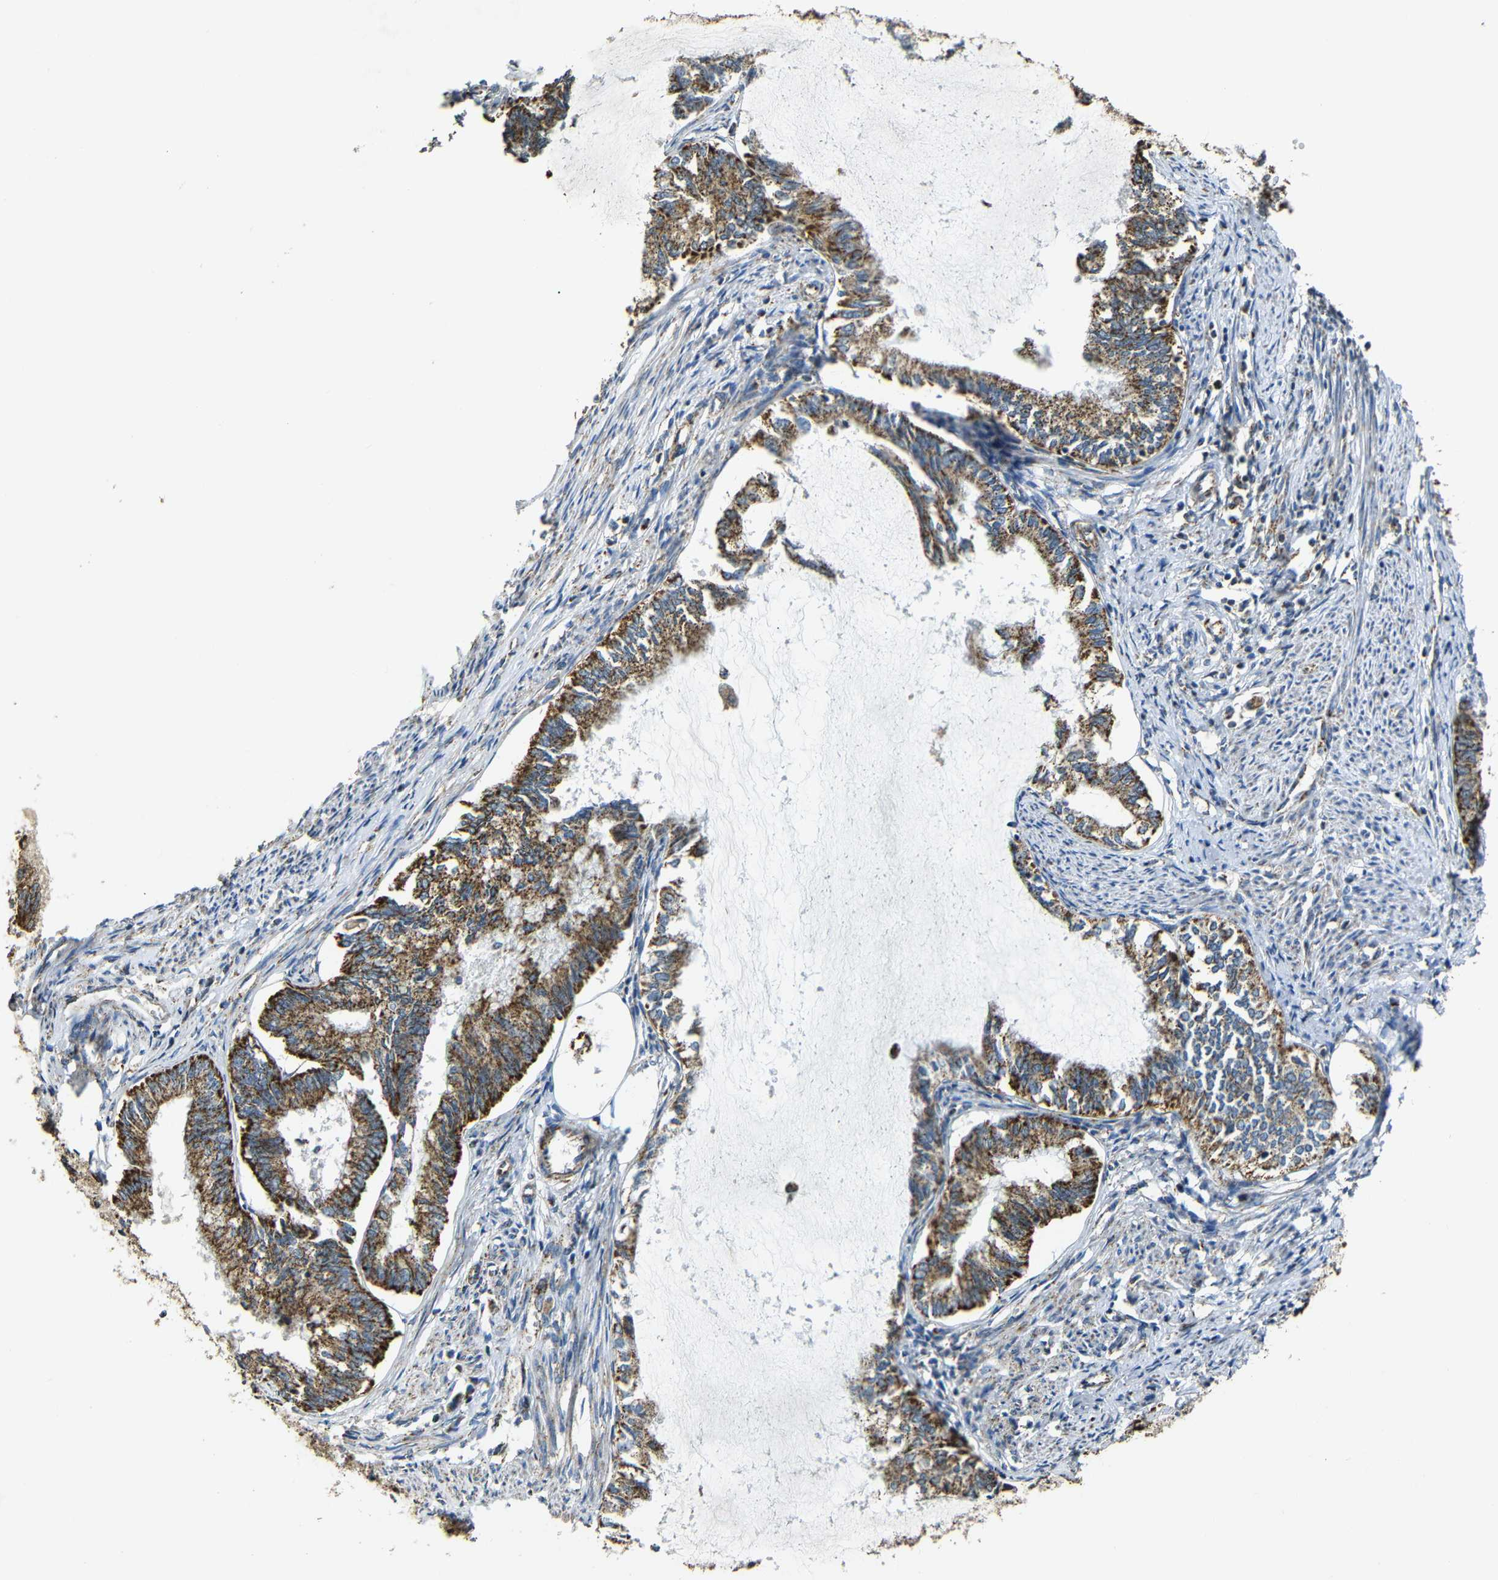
{"staining": {"intensity": "moderate", "quantity": ">75%", "location": "cytoplasmic/membranous"}, "tissue": "endometrial cancer", "cell_type": "Tumor cells", "image_type": "cancer", "snomed": [{"axis": "morphology", "description": "Adenocarcinoma, NOS"}, {"axis": "topography", "description": "Endometrium"}], "caption": "A photomicrograph of adenocarcinoma (endometrial) stained for a protein exhibits moderate cytoplasmic/membranous brown staining in tumor cells.", "gene": "NR3C2", "patient": {"sex": "female", "age": 86}}